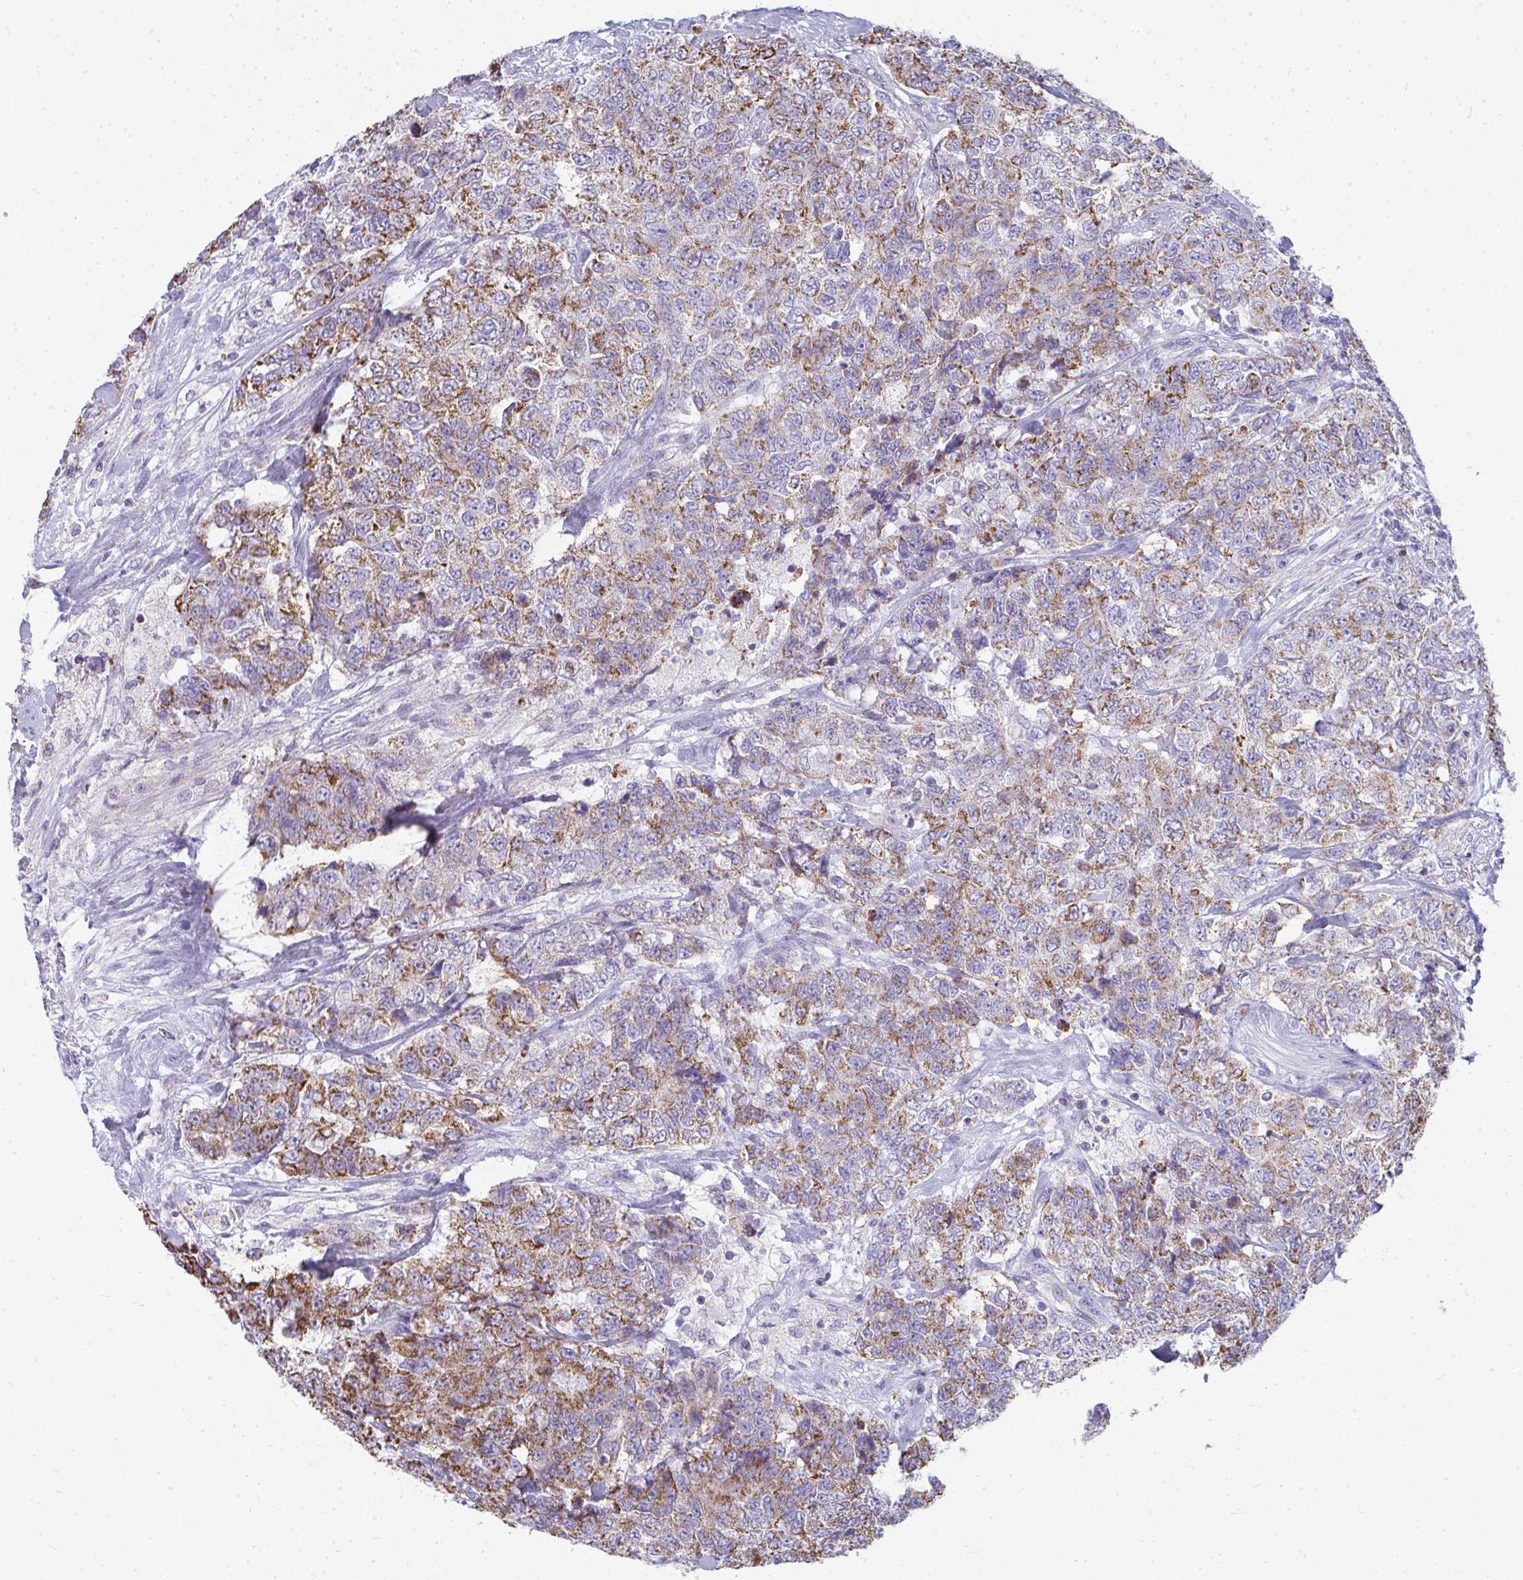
{"staining": {"intensity": "moderate", "quantity": "25%-75%", "location": "cytoplasmic/membranous"}, "tissue": "urothelial cancer", "cell_type": "Tumor cells", "image_type": "cancer", "snomed": [{"axis": "morphology", "description": "Urothelial carcinoma, High grade"}, {"axis": "topography", "description": "Urinary bladder"}], "caption": "Urothelial cancer was stained to show a protein in brown. There is medium levels of moderate cytoplasmic/membranous positivity in about 25%-75% of tumor cells. (IHC, brightfield microscopy, high magnification).", "gene": "SLC6A1", "patient": {"sex": "female", "age": 78}}